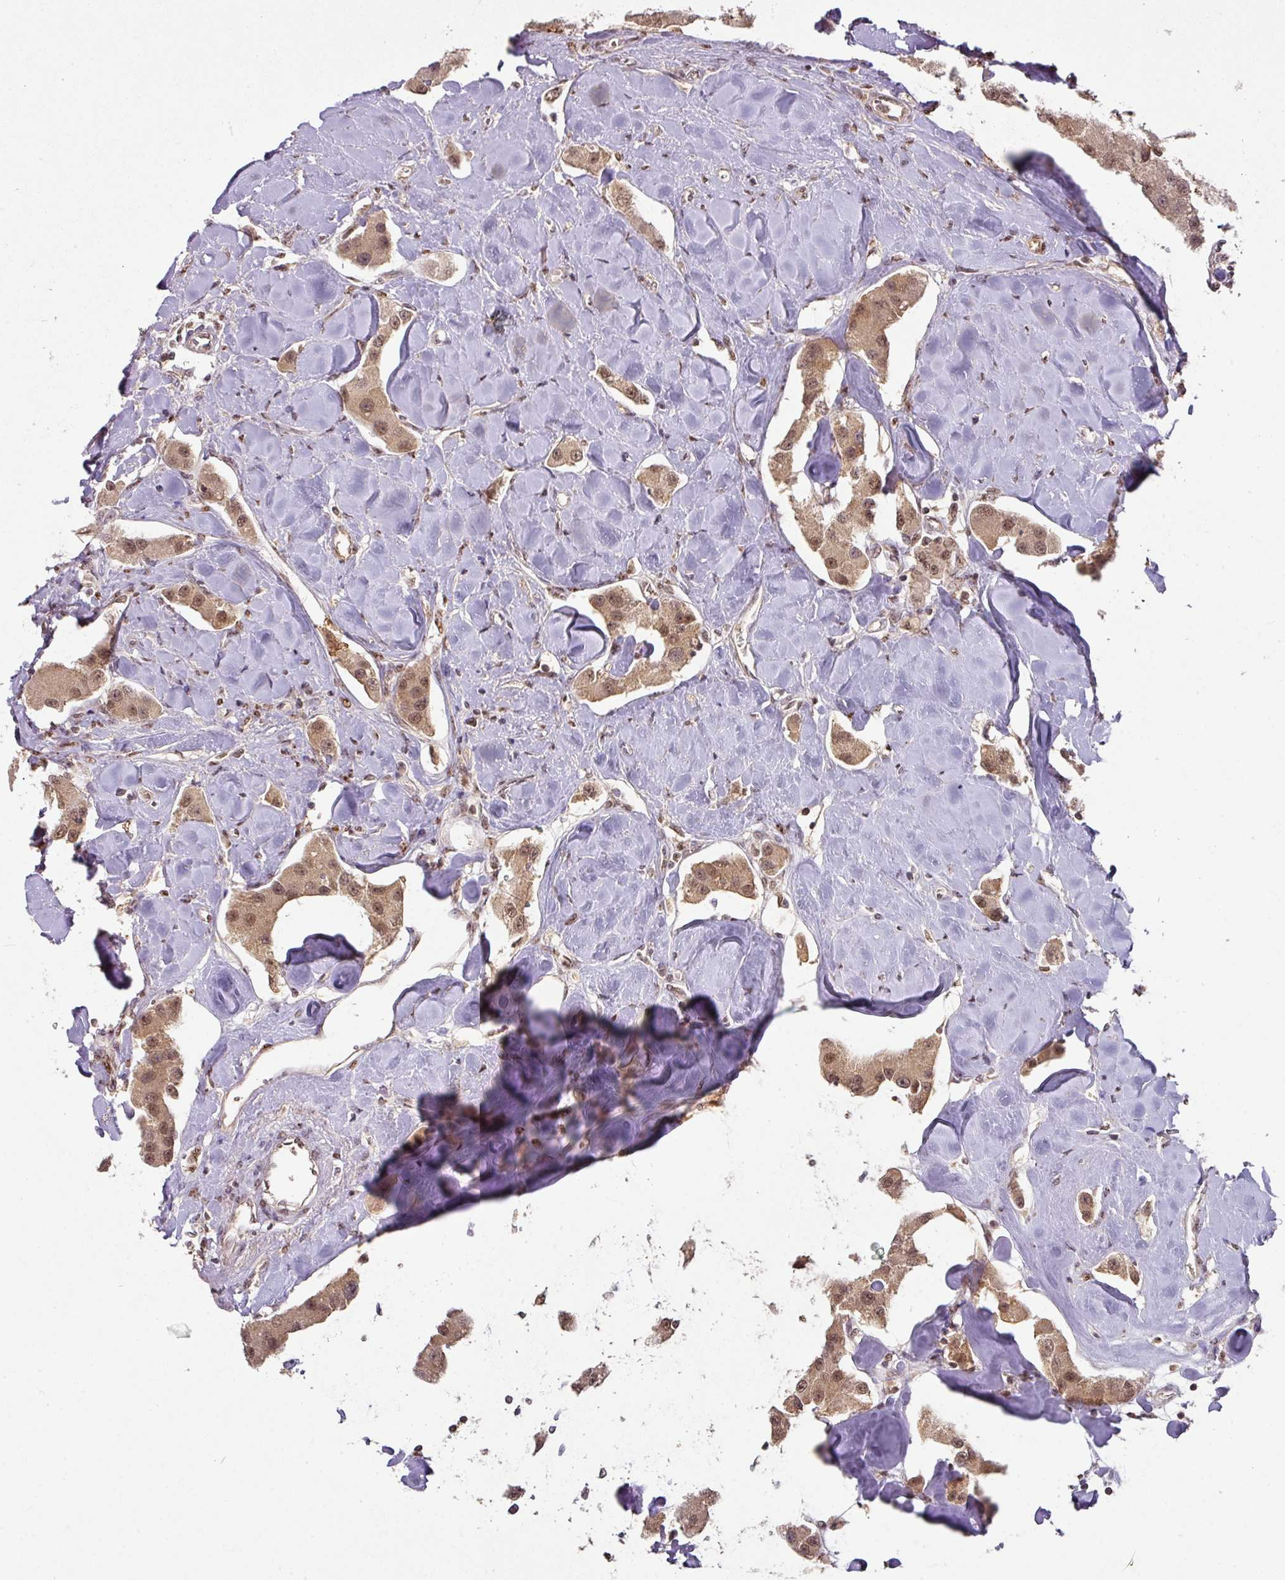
{"staining": {"intensity": "moderate", "quantity": ">75%", "location": "cytoplasmic/membranous,nuclear"}, "tissue": "carcinoid", "cell_type": "Tumor cells", "image_type": "cancer", "snomed": [{"axis": "morphology", "description": "Carcinoid, malignant, NOS"}, {"axis": "topography", "description": "Pancreas"}], "caption": "Carcinoid stained for a protein (brown) reveals moderate cytoplasmic/membranous and nuclear positive expression in approximately >75% of tumor cells.", "gene": "RANBP9", "patient": {"sex": "male", "age": 41}}